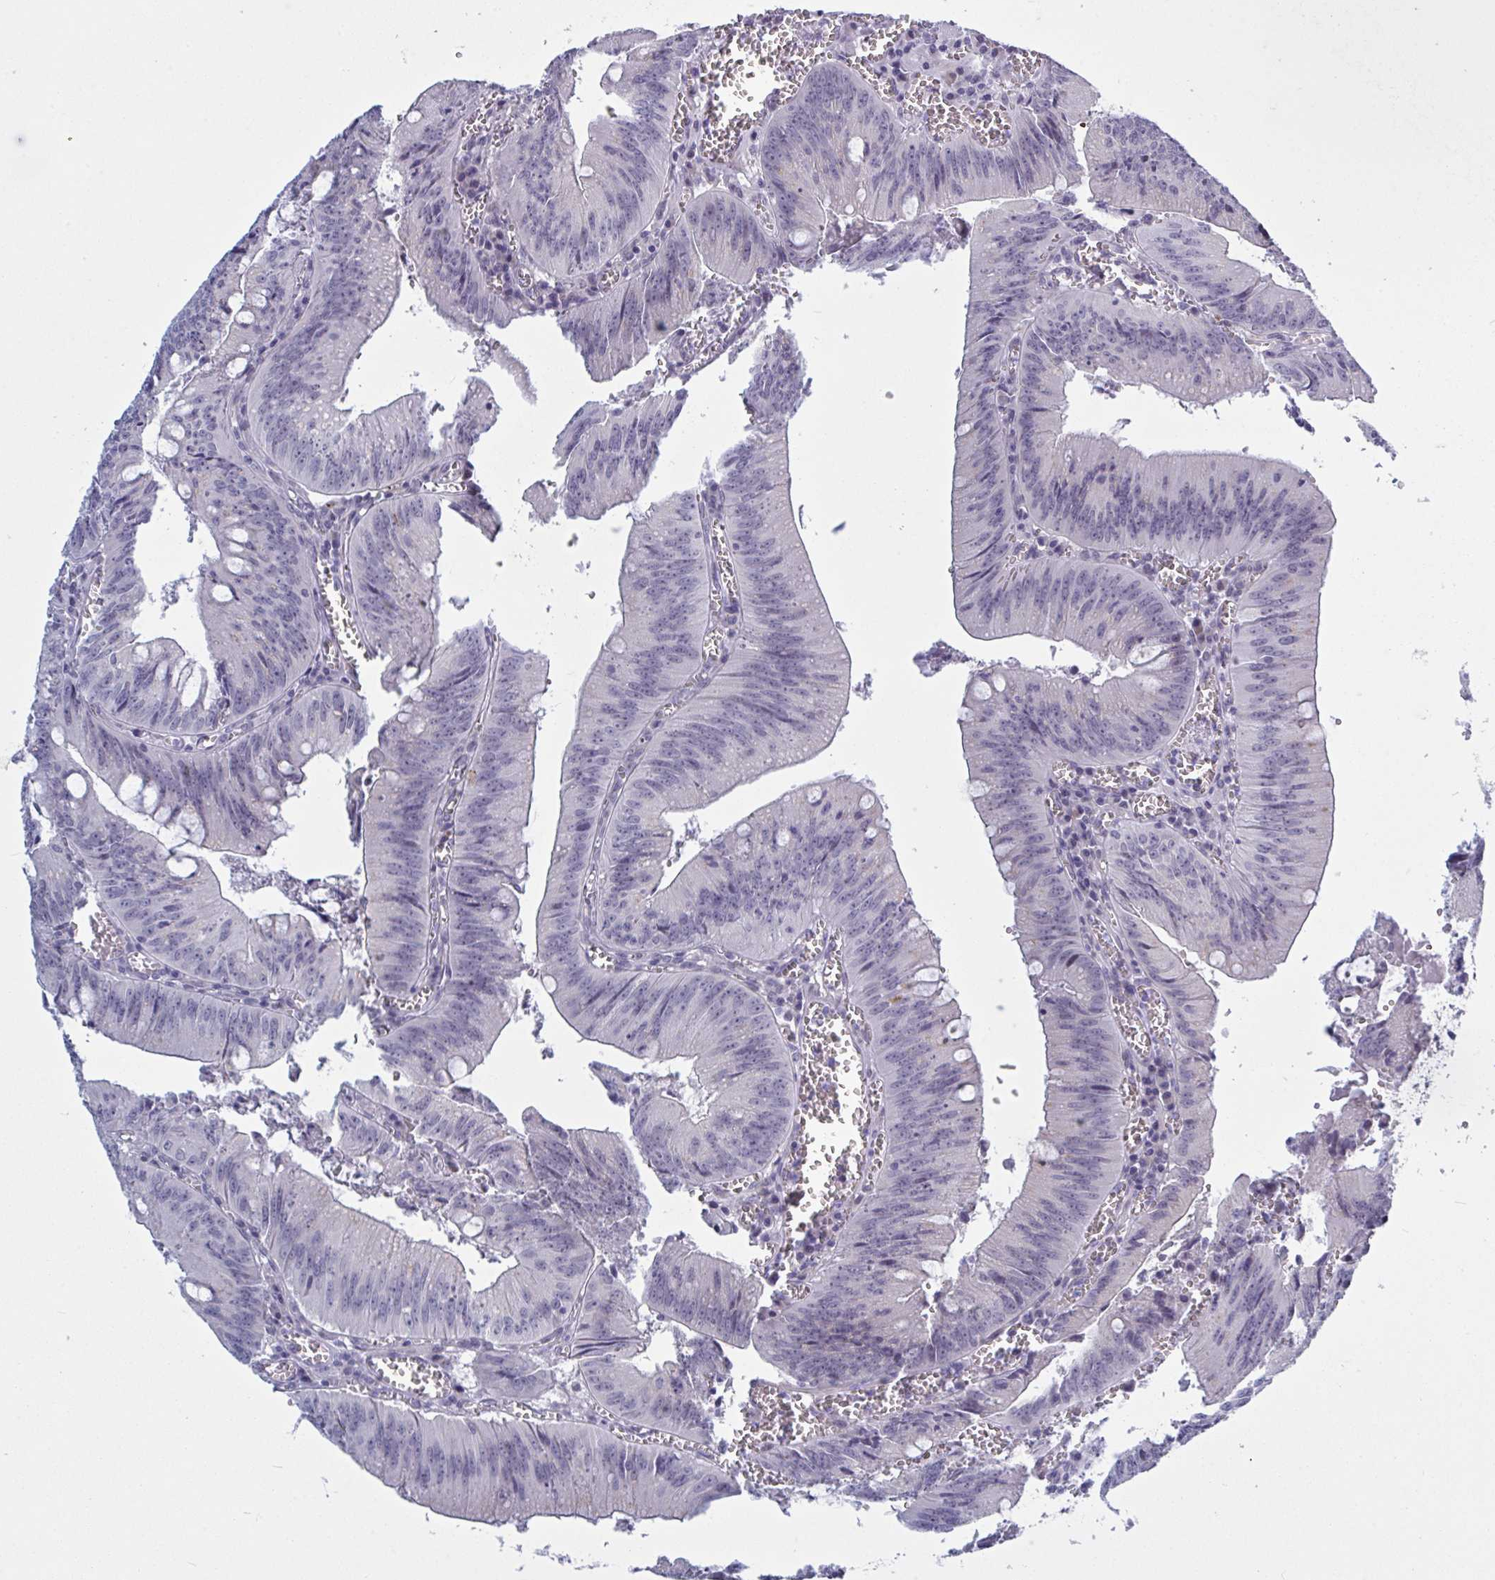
{"staining": {"intensity": "negative", "quantity": "none", "location": "none"}, "tissue": "colorectal cancer", "cell_type": "Tumor cells", "image_type": "cancer", "snomed": [{"axis": "morphology", "description": "Adenocarcinoma, NOS"}, {"axis": "topography", "description": "Rectum"}], "caption": "Human adenocarcinoma (colorectal) stained for a protein using immunohistochemistry (IHC) reveals no positivity in tumor cells.", "gene": "TCEAL8", "patient": {"sex": "female", "age": 81}}